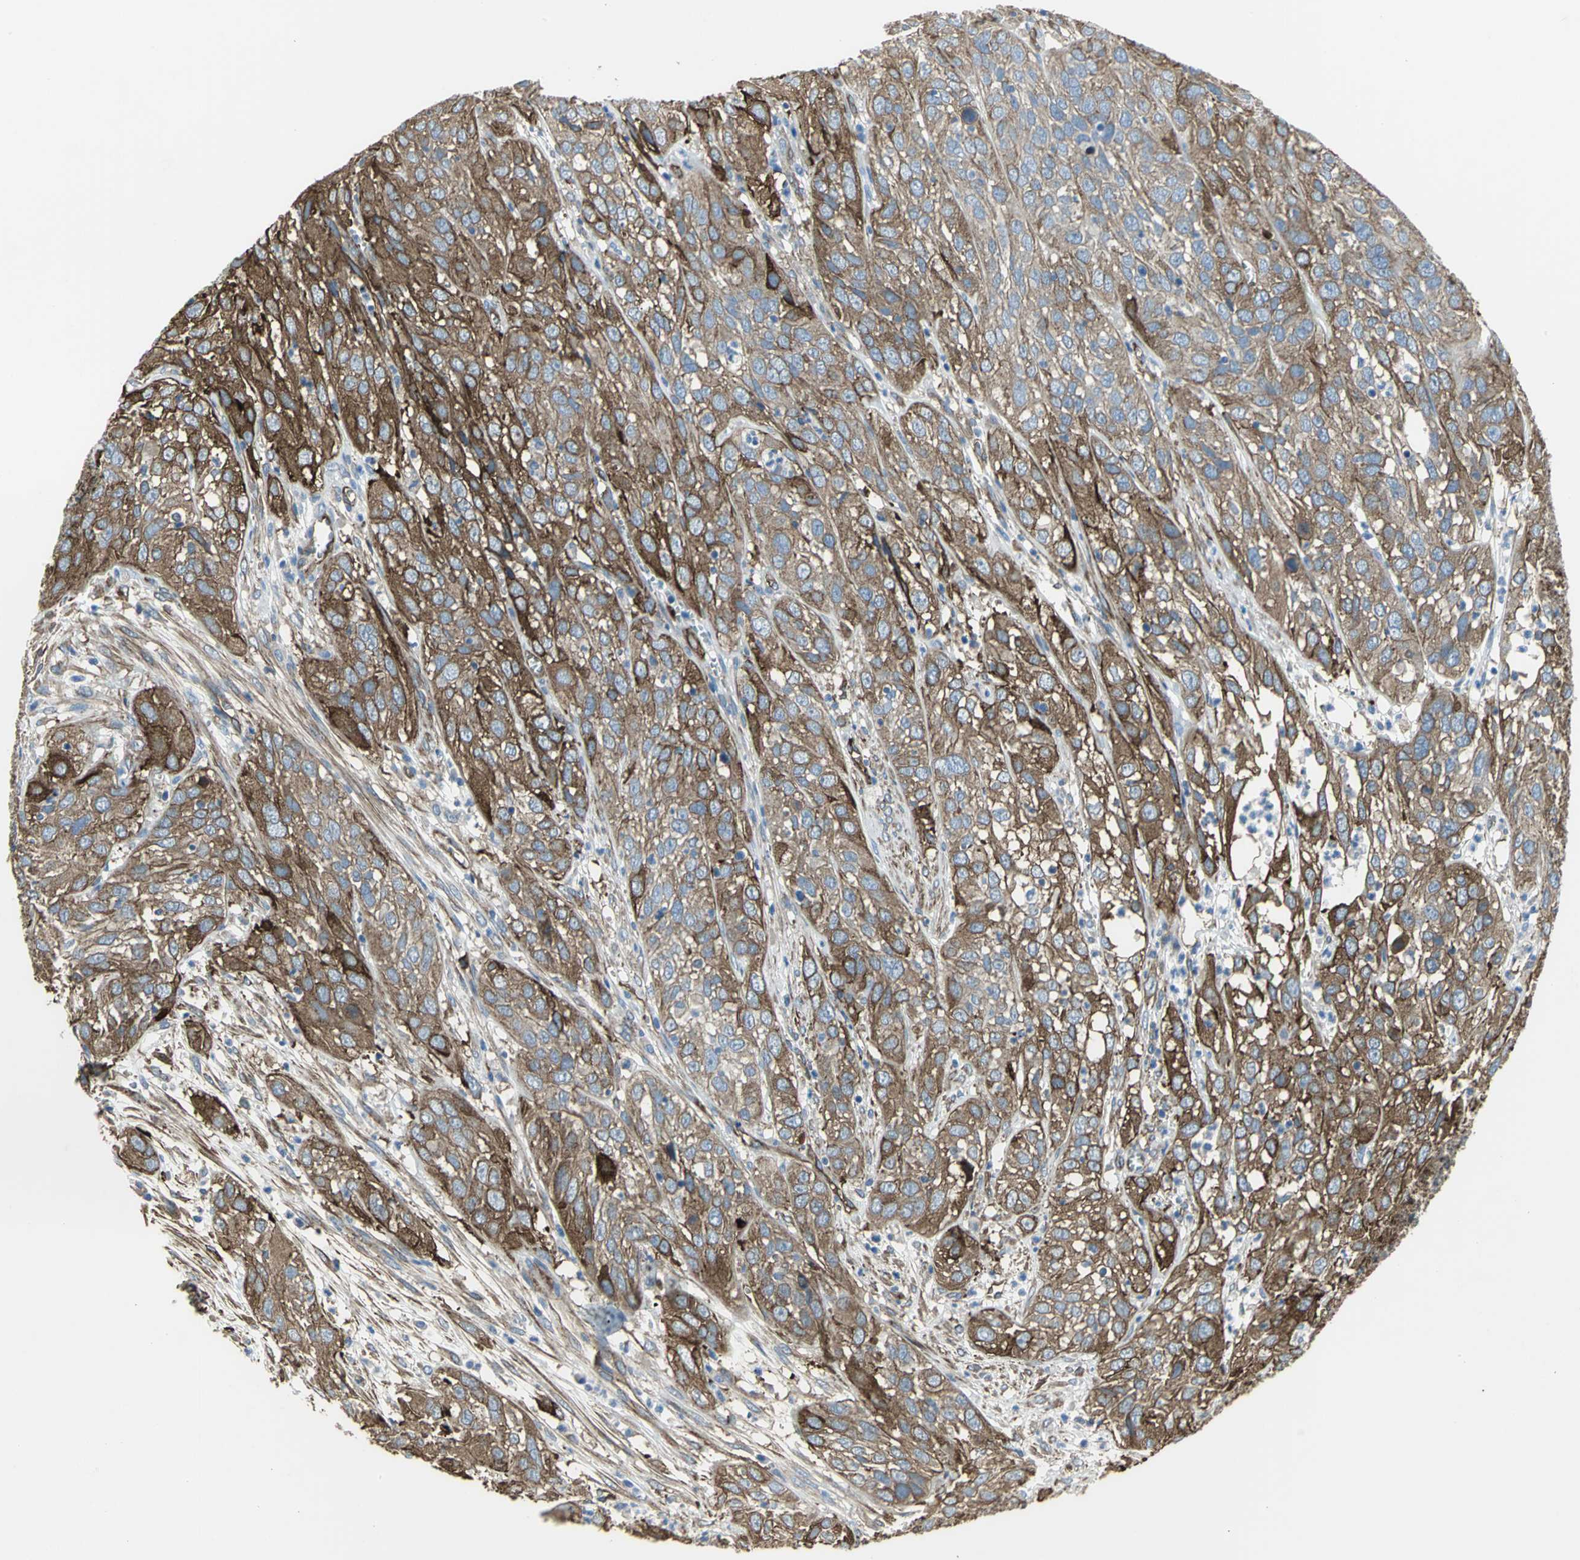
{"staining": {"intensity": "strong", "quantity": ">75%", "location": "cytoplasmic/membranous"}, "tissue": "cervical cancer", "cell_type": "Tumor cells", "image_type": "cancer", "snomed": [{"axis": "morphology", "description": "Squamous cell carcinoma, NOS"}, {"axis": "topography", "description": "Cervix"}], "caption": "Protein analysis of cervical squamous cell carcinoma tissue shows strong cytoplasmic/membranous positivity in about >75% of tumor cells.", "gene": "FLNB", "patient": {"sex": "female", "age": 32}}